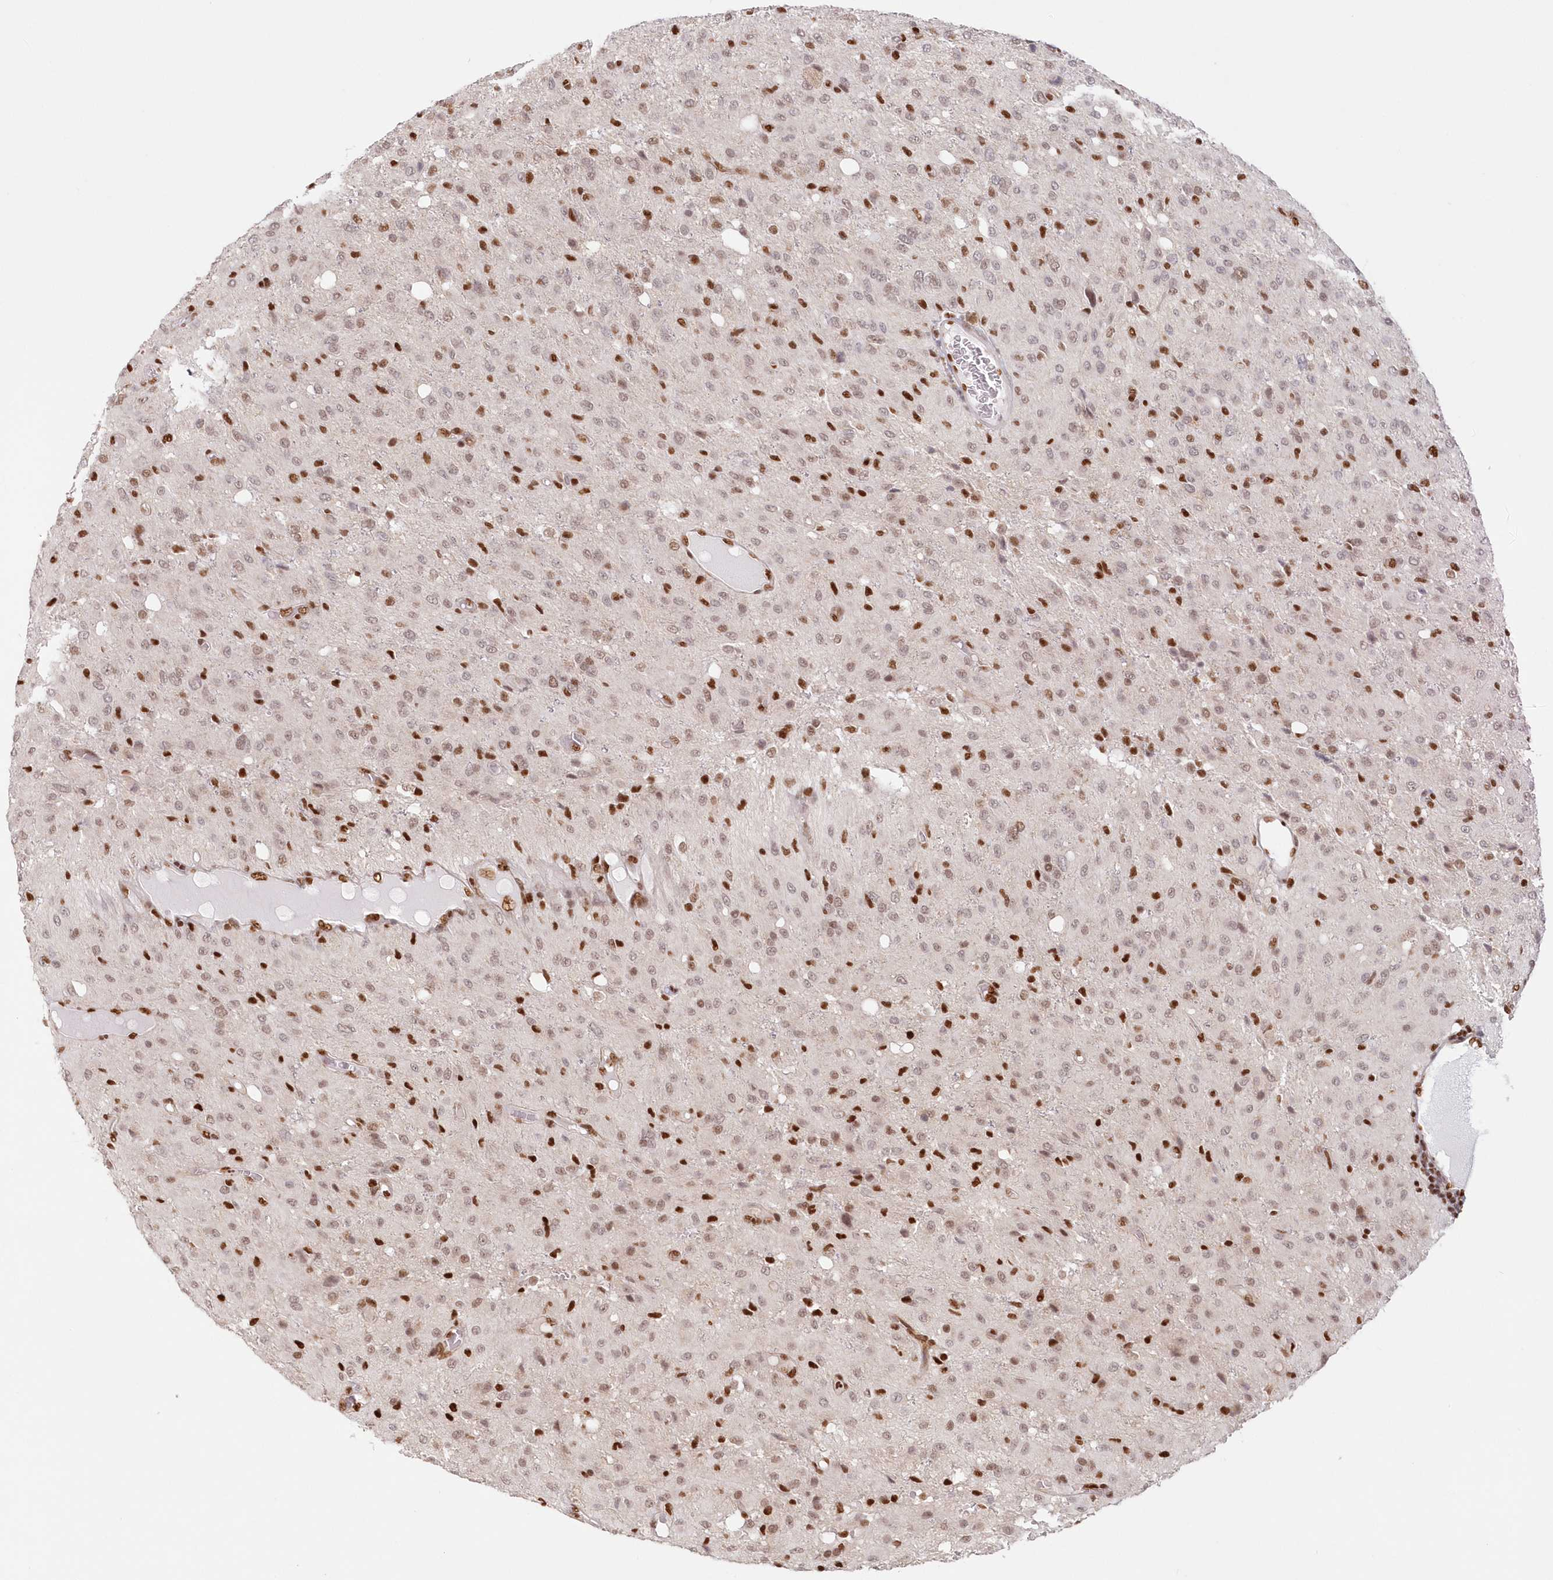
{"staining": {"intensity": "moderate", "quantity": "25%-75%", "location": "nuclear"}, "tissue": "glioma", "cell_type": "Tumor cells", "image_type": "cancer", "snomed": [{"axis": "morphology", "description": "Glioma, malignant, High grade"}, {"axis": "topography", "description": "Brain"}], "caption": "Moderate nuclear staining for a protein is appreciated in approximately 25%-75% of tumor cells of glioma using immunohistochemistry (IHC).", "gene": "POLR2B", "patient": {"sex": "female", "age": 59}}